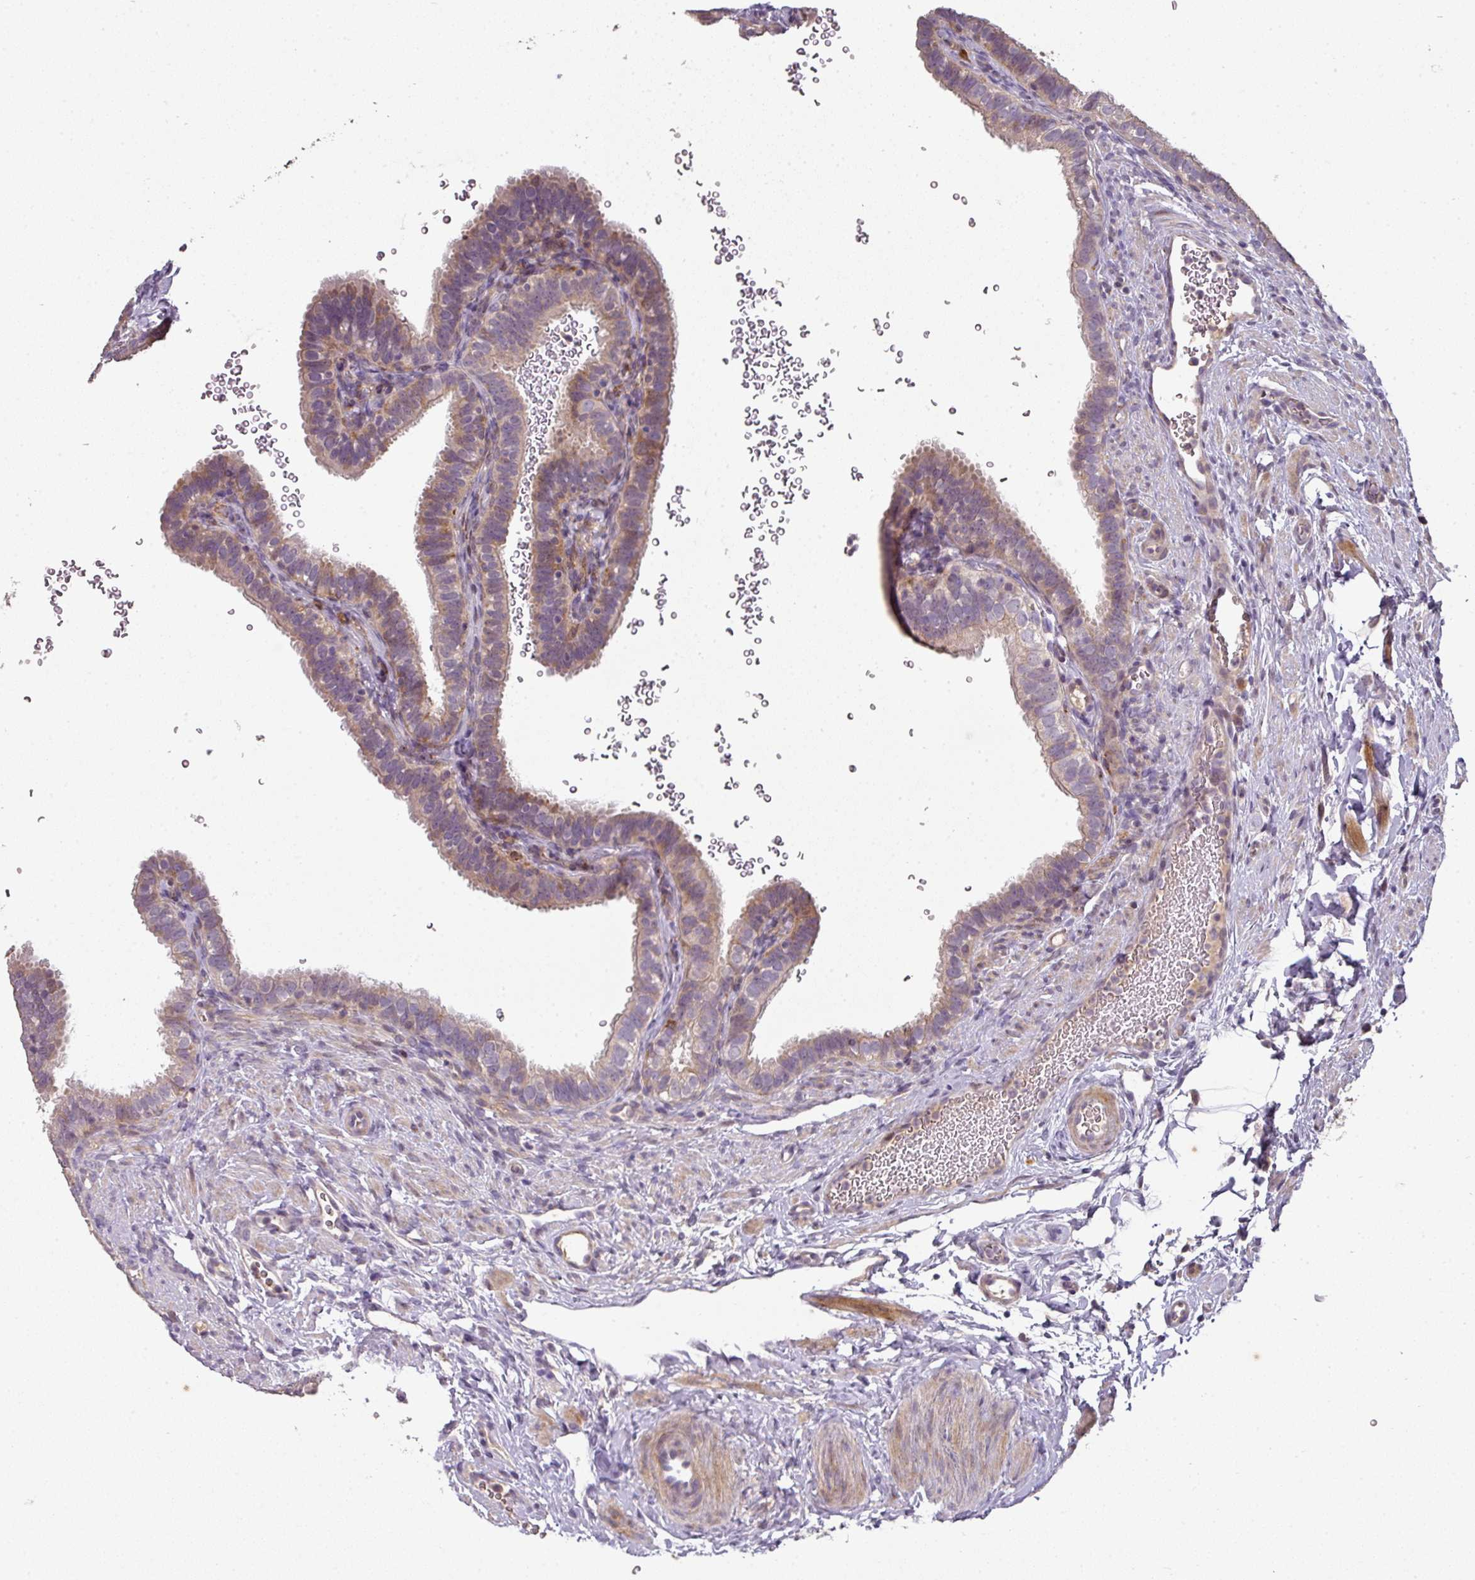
{"staining": {"intensity": "moderate", "quantity": "25%-75%", "location": "cytoplasmic/membranous"}, "tissue": "fallopian tube", "cell_type": "Glandular cells", "image_type": "normal", "snomed": [{"axis": "morphology", "description": "Normal tissue, NOS"}, {"axis": "topography", "description": "Fallopian tube"}], "caption": "Immunohistochemistry (IHC) of unremarkable fallopian tube demonstrates medium levels of moderate cytoplasmic/membranous staining in approximately 25%-75% of glandular cells.", "gene": "SPCS3", "patient": {"sex": "female", "age": 41}}